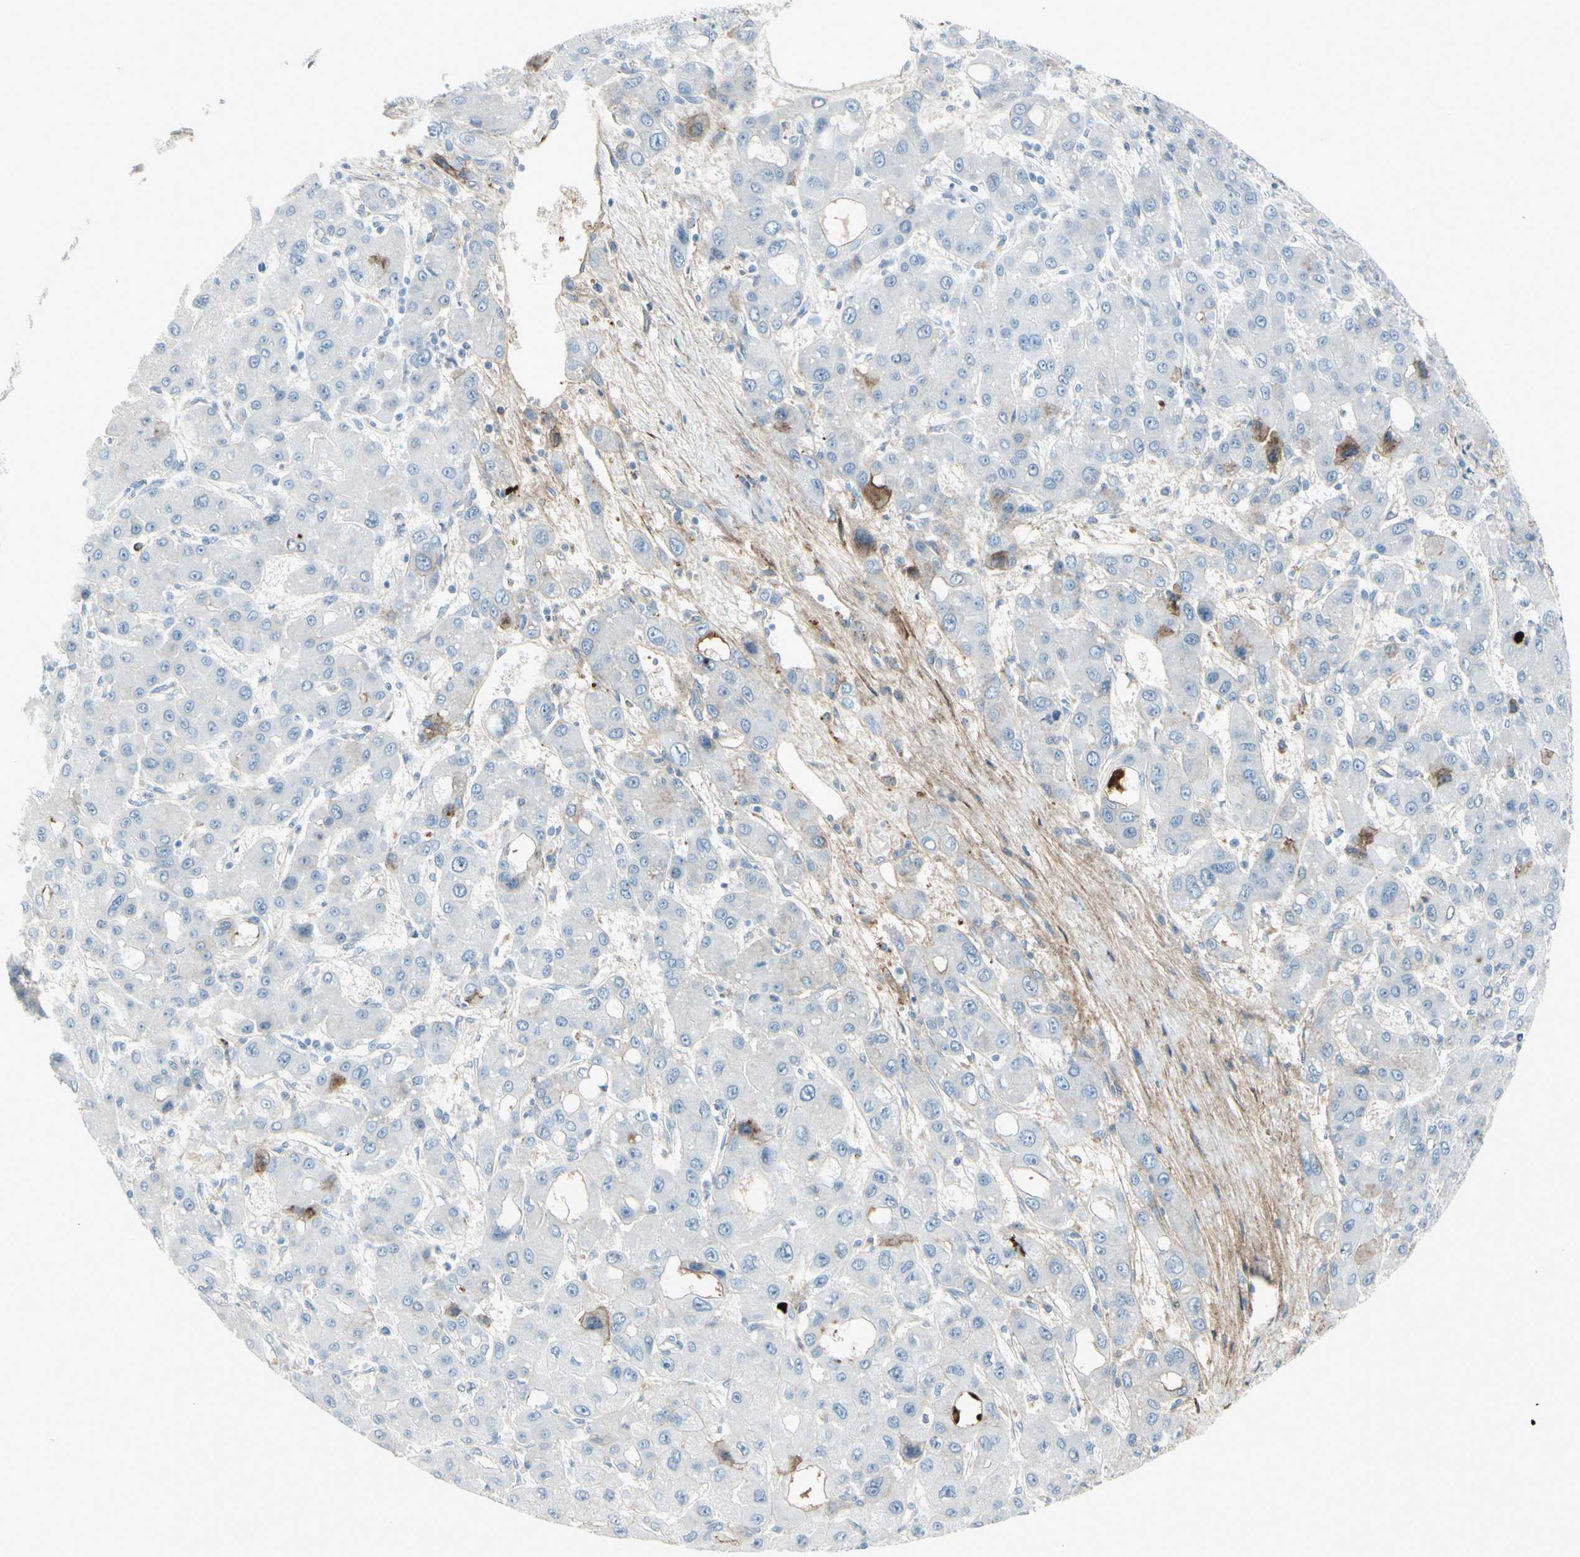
{"staining": {"intensity": "weak", "quantity": "<25%", "location": "cytoplasmic/membranous"}, "tissue": "liver cancer", "cell_type": "Tumor cells", "image_type": "cancer", "snomed": [{"axis": "morphology", "description": "Carcinoma, Hepatocellular, NOS"}, {"axis": "topography", "description": "Liver"}], "caption": "An IHC micrograph of liver cancer is shown. There is no staining in tumor cells of liver cancer.", "gene": "IGHG1", "patient": {"sex": "male", "age": 55}}